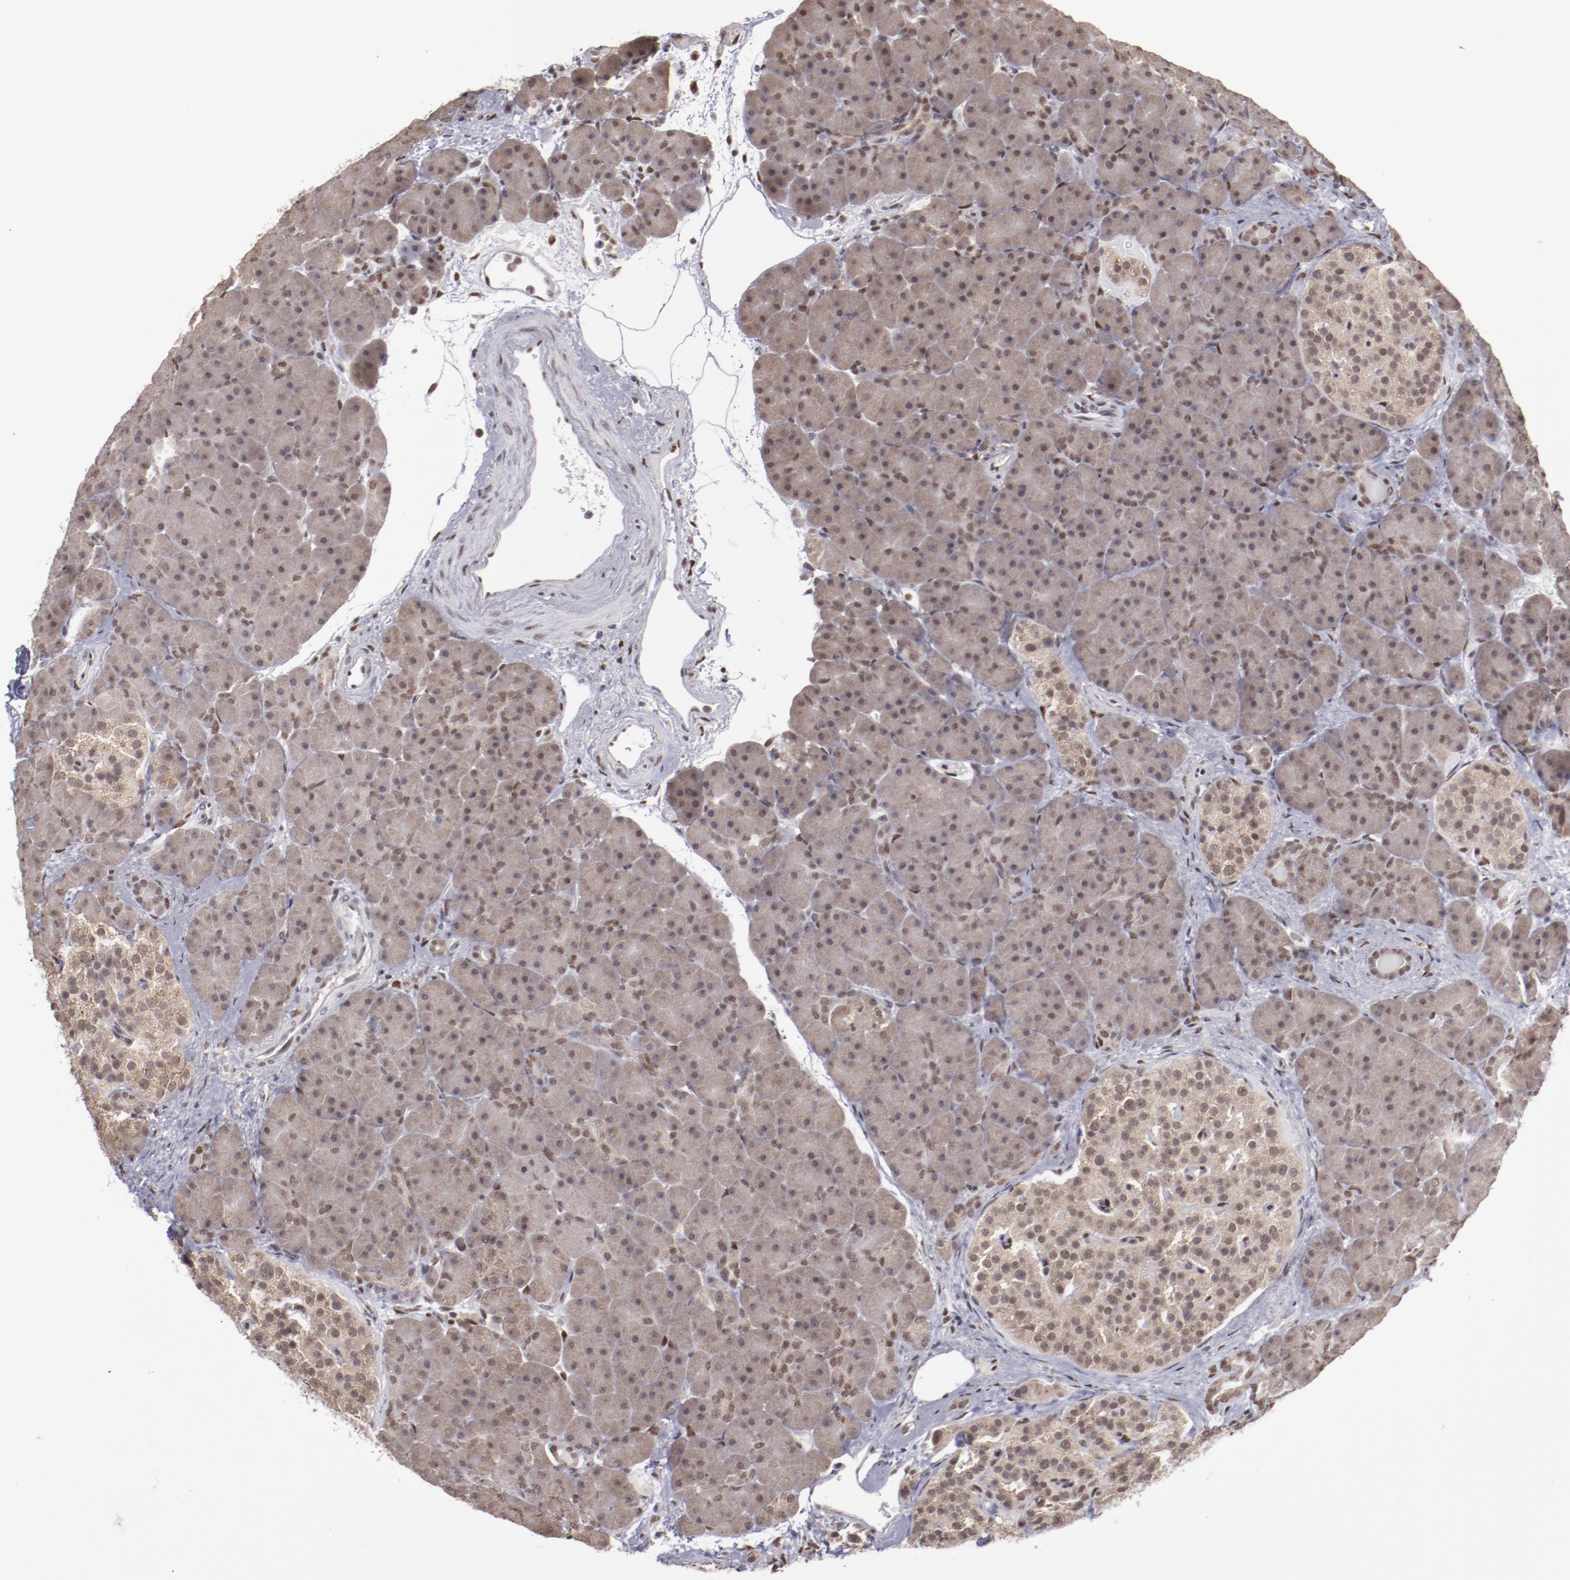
{"staining": {"intensity": "moderate", "quantity": ">75%", "location": "cytoplasmic/membranous,nuclear"}, "tissue": "pancreas", "cell_type": "Exocrine glandular cells", "image_type": "normal", "snomed": [{"axis": "morphology", "description": "Normal tissue, NOS"}, {"axis": "topography", "description": "Pancreas"}], "caption": "Brown immunohistochemical staining in normal pancreas demonstrates moderate cytoplasmic/membranous,nuclear positivity in about >75% of exocrine glandular cells.", "gene": "ARNT", "patient": {"sex": "male", "age": 66}}